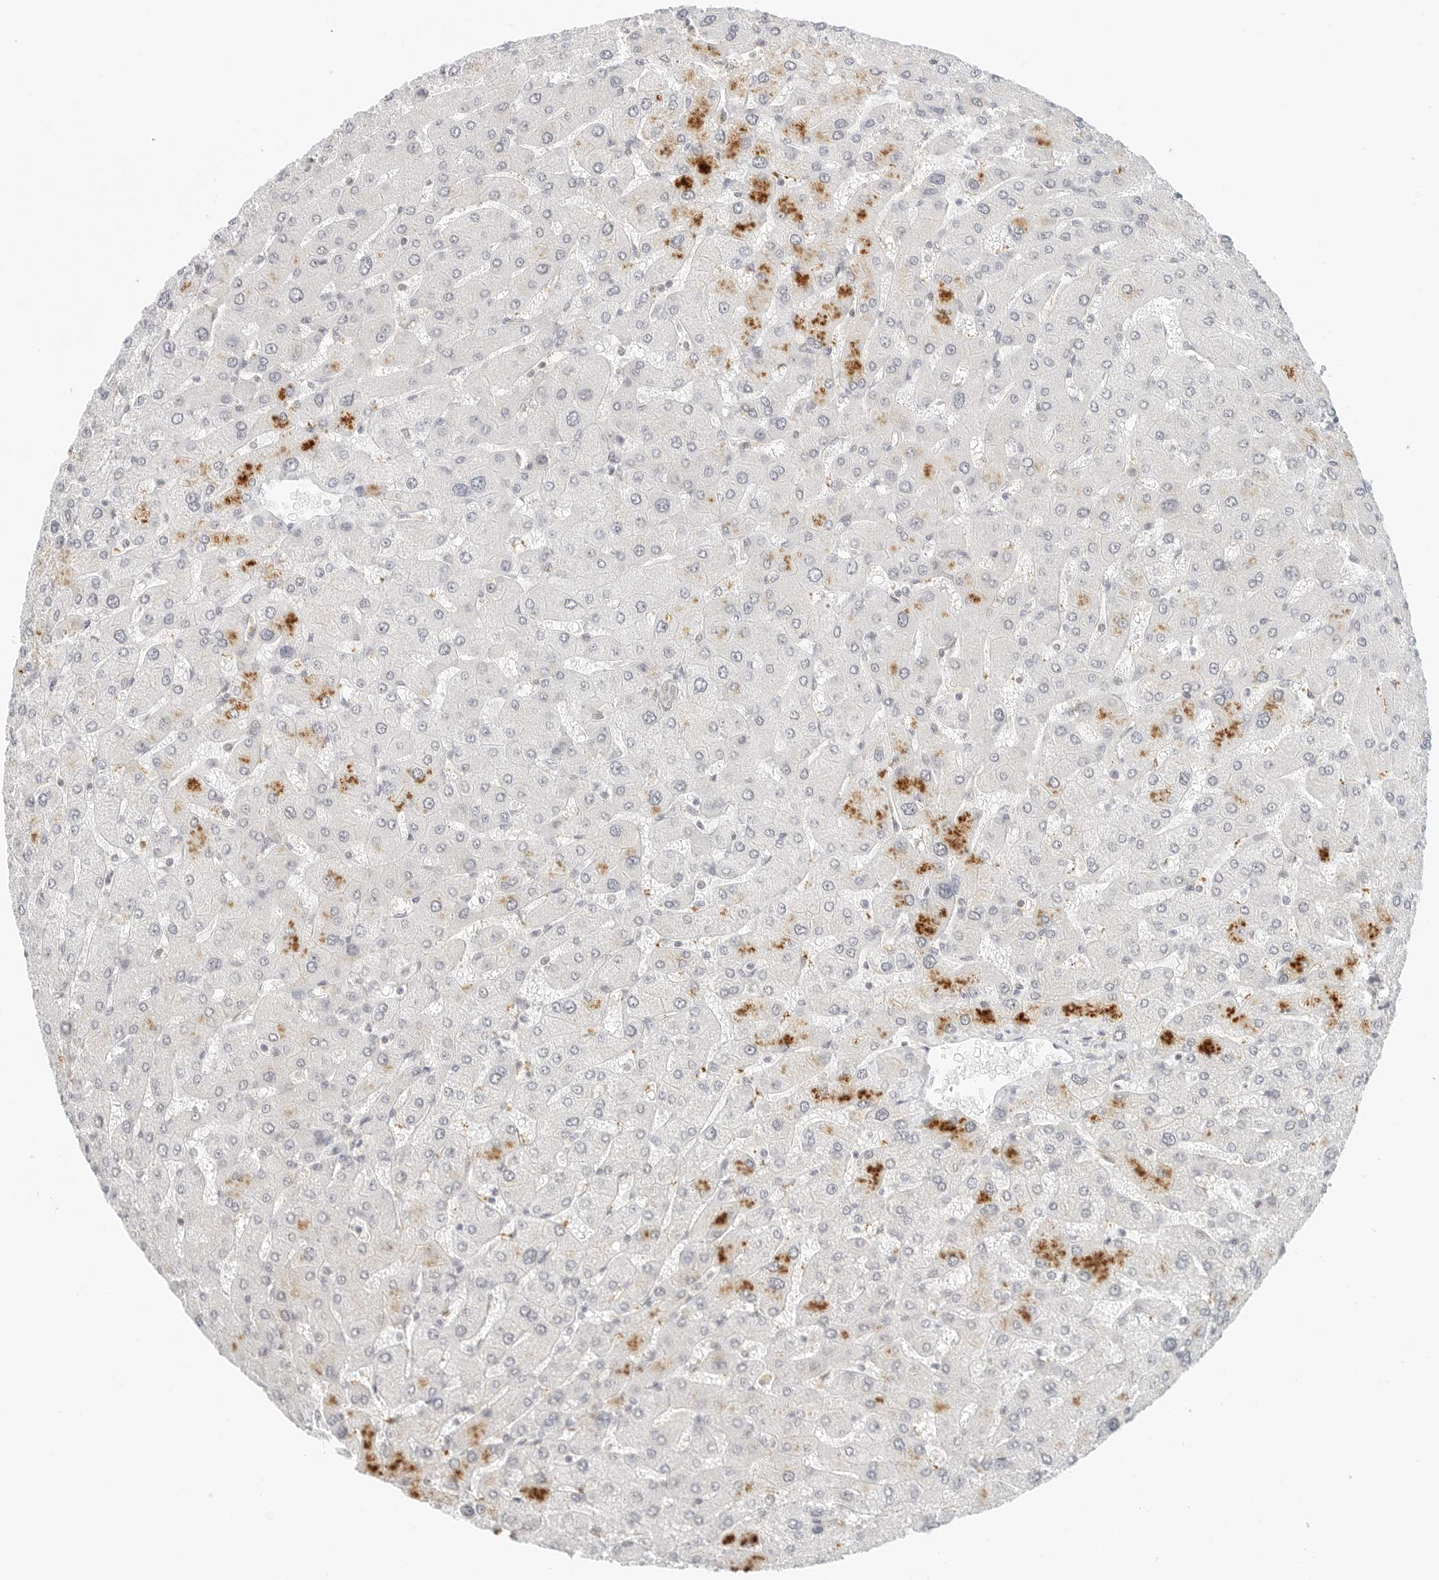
{"staining": {"intensity": "negative", "quantity": "none", "location": "none"}, "tissue": "liver", "cell_type": "Cholangiocytes", "image_type": "normal", "snomed": [{"axis": "morphology", "description": "Normal tissue, NOS"}, {"axis": "topography", "description": "Liver"}], "caption": "IHC of benign liver shows no expression in cholangiocytes. (Immunohistochemistry, brightfield microscopy, high magnification).", "gene": "NEO1", "patient": {"sex": "male", "age": 55}}